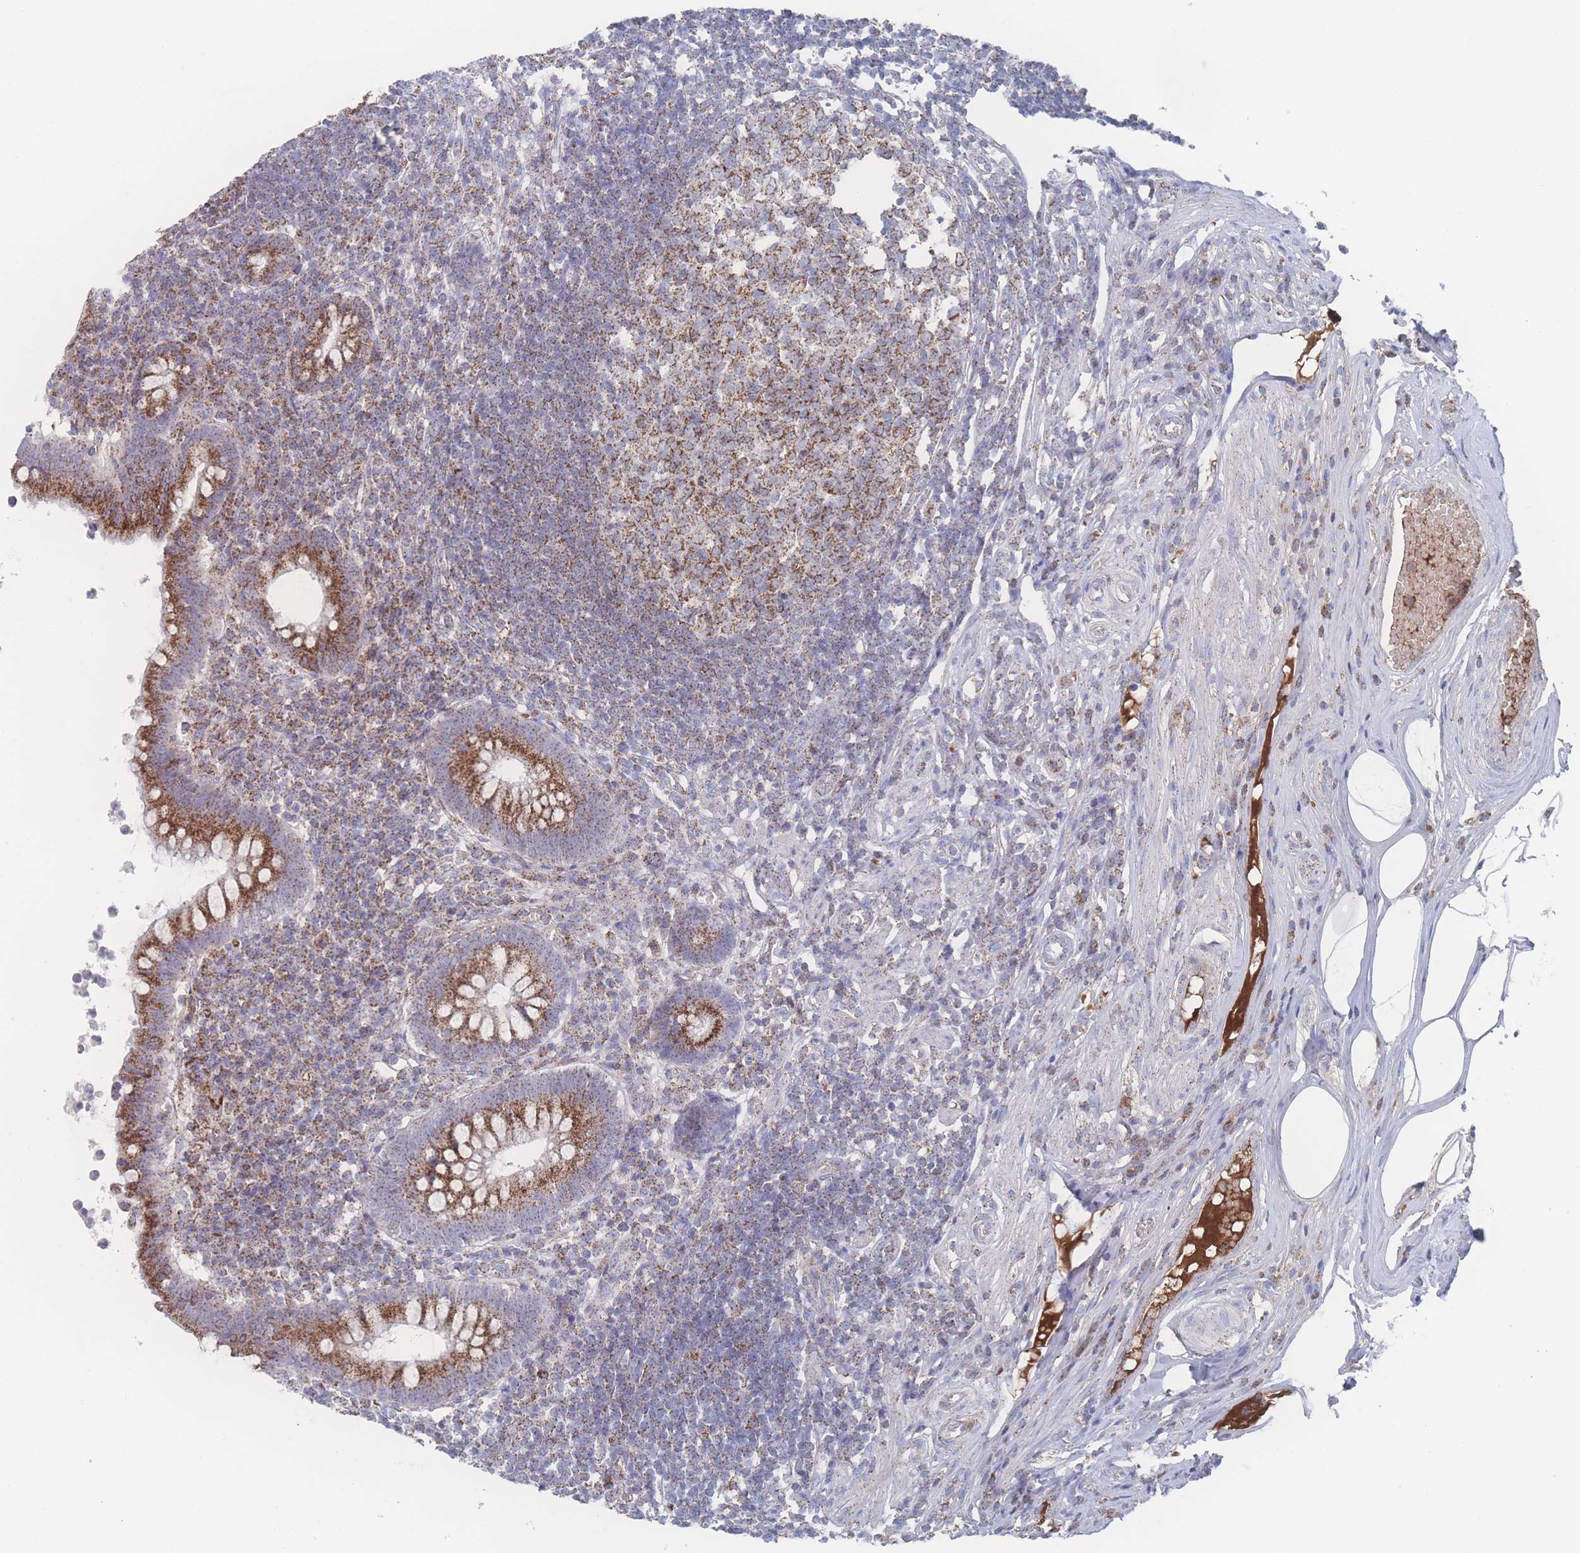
{"staining": {"intensity": "strong", "quantity": ">75%", "location": "cytoplasmic/membranous"}, "tissue": "appendix", "cell_type": "Glandular cells", "image_type": "normal", "snomed": [{"axis": "morphology", "description": "Normal tissue, NOS"}, {"axis": "topography", "description": "Appendix"}], "caption": "Unremarkable appendix exhibits strong cytoplasmic/membranous staining in about >75% of glandular cells, visualized by immunohistochemistry.", "gene": "PEX14", "patient": {"sex": "female", "age": 56}}